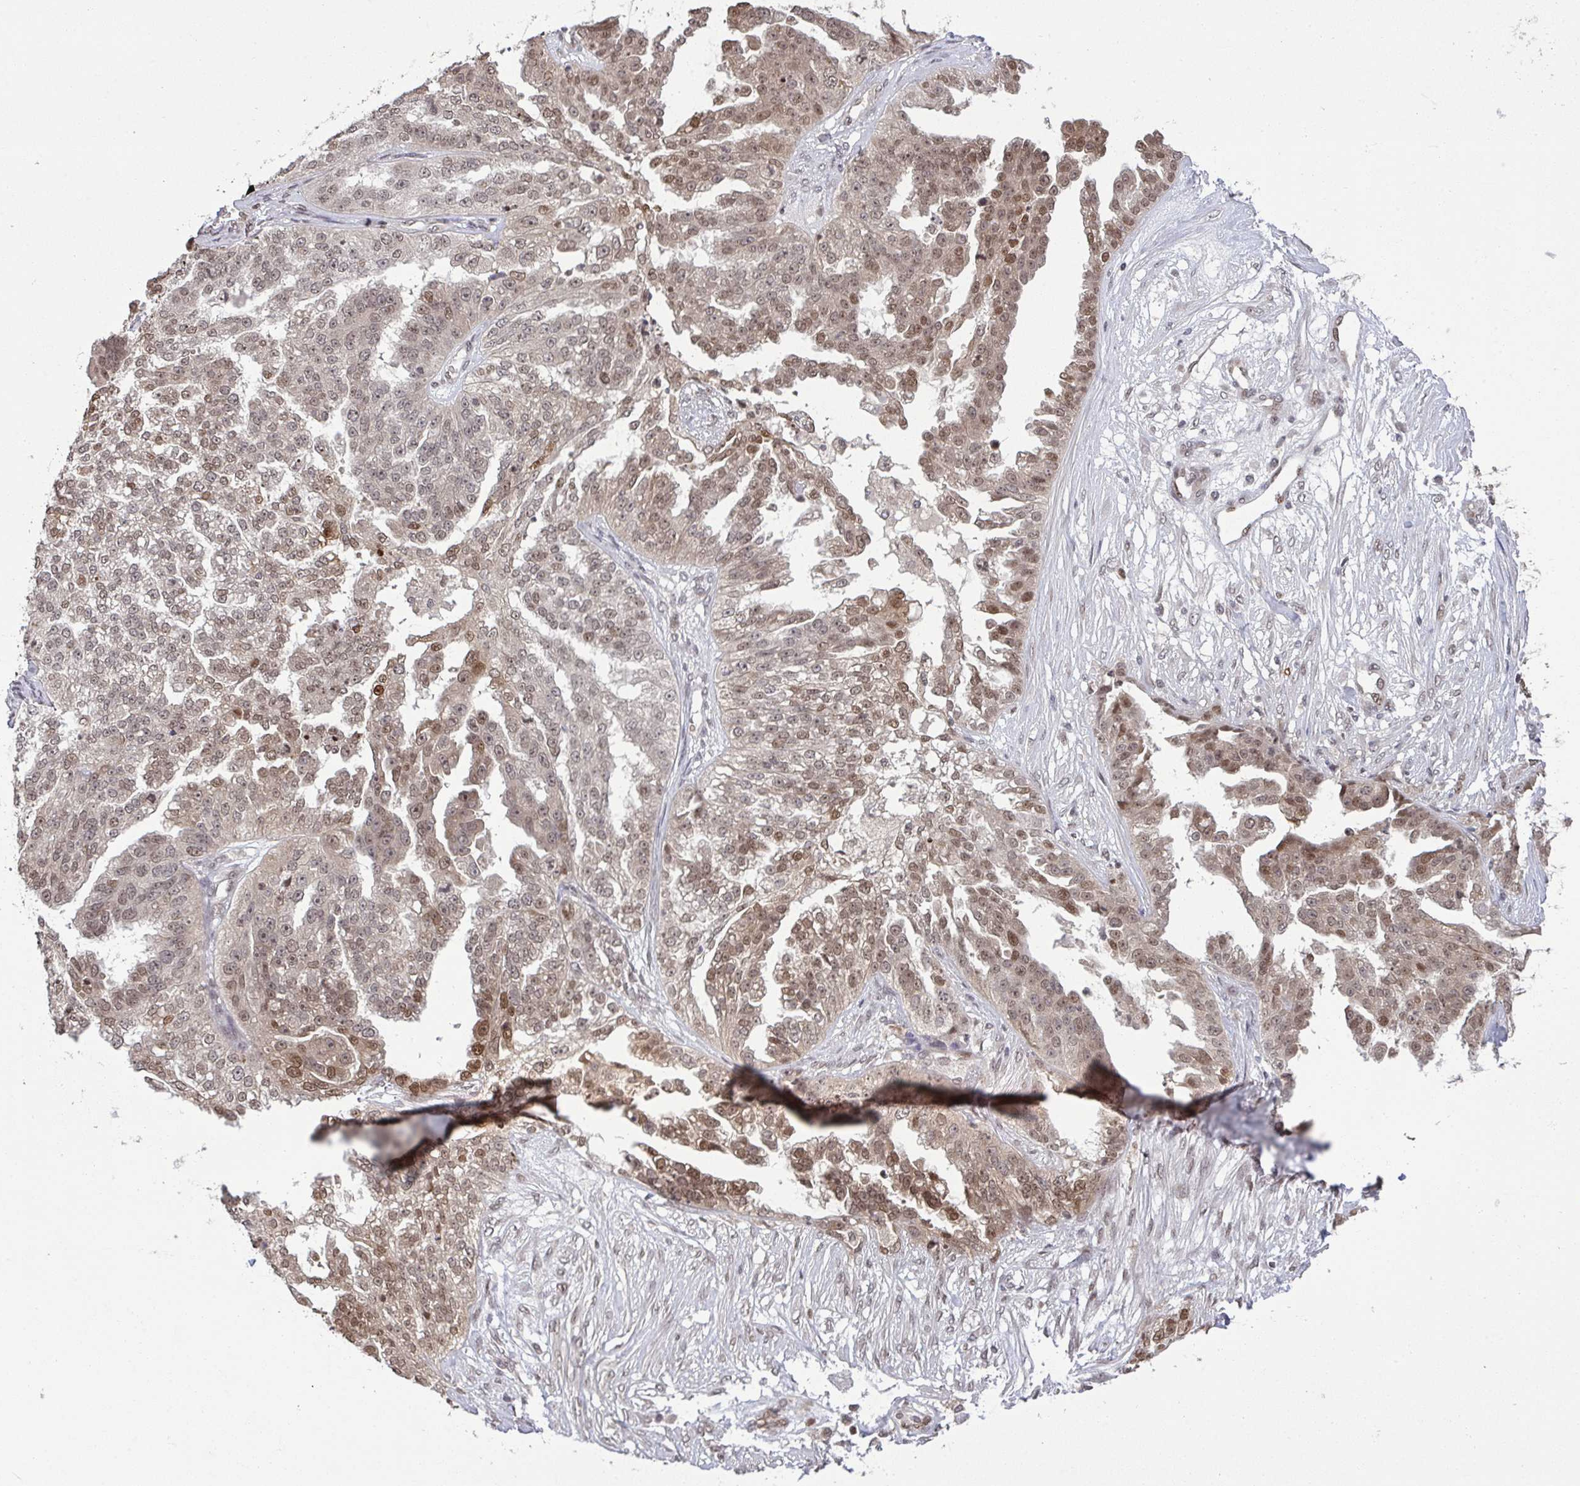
{"staining": {"intensity": "moderate", "quantity": "25%-75%", "location": "cytoplasmic/membranous,nuclear"}, "tissue": "ovarian cancer", "cell_type": "Tumor cells", "image_type": "cancer", "snomed": [{"axis": "morphology", "description": "Cystadenocarcinoma, serous, NOS"}, {"axis": "topography", "description": "Ovary"}], "caption": "Human serous cystadenocarcinoma (ovarian) stained with a brown dye demonstrates moderate cytoplasmic/membranous and nuclear positive positivity in about 25%-75% of tumor cells.", "gene": "UXT", "patient": {"sex": "female", "age": 58}}